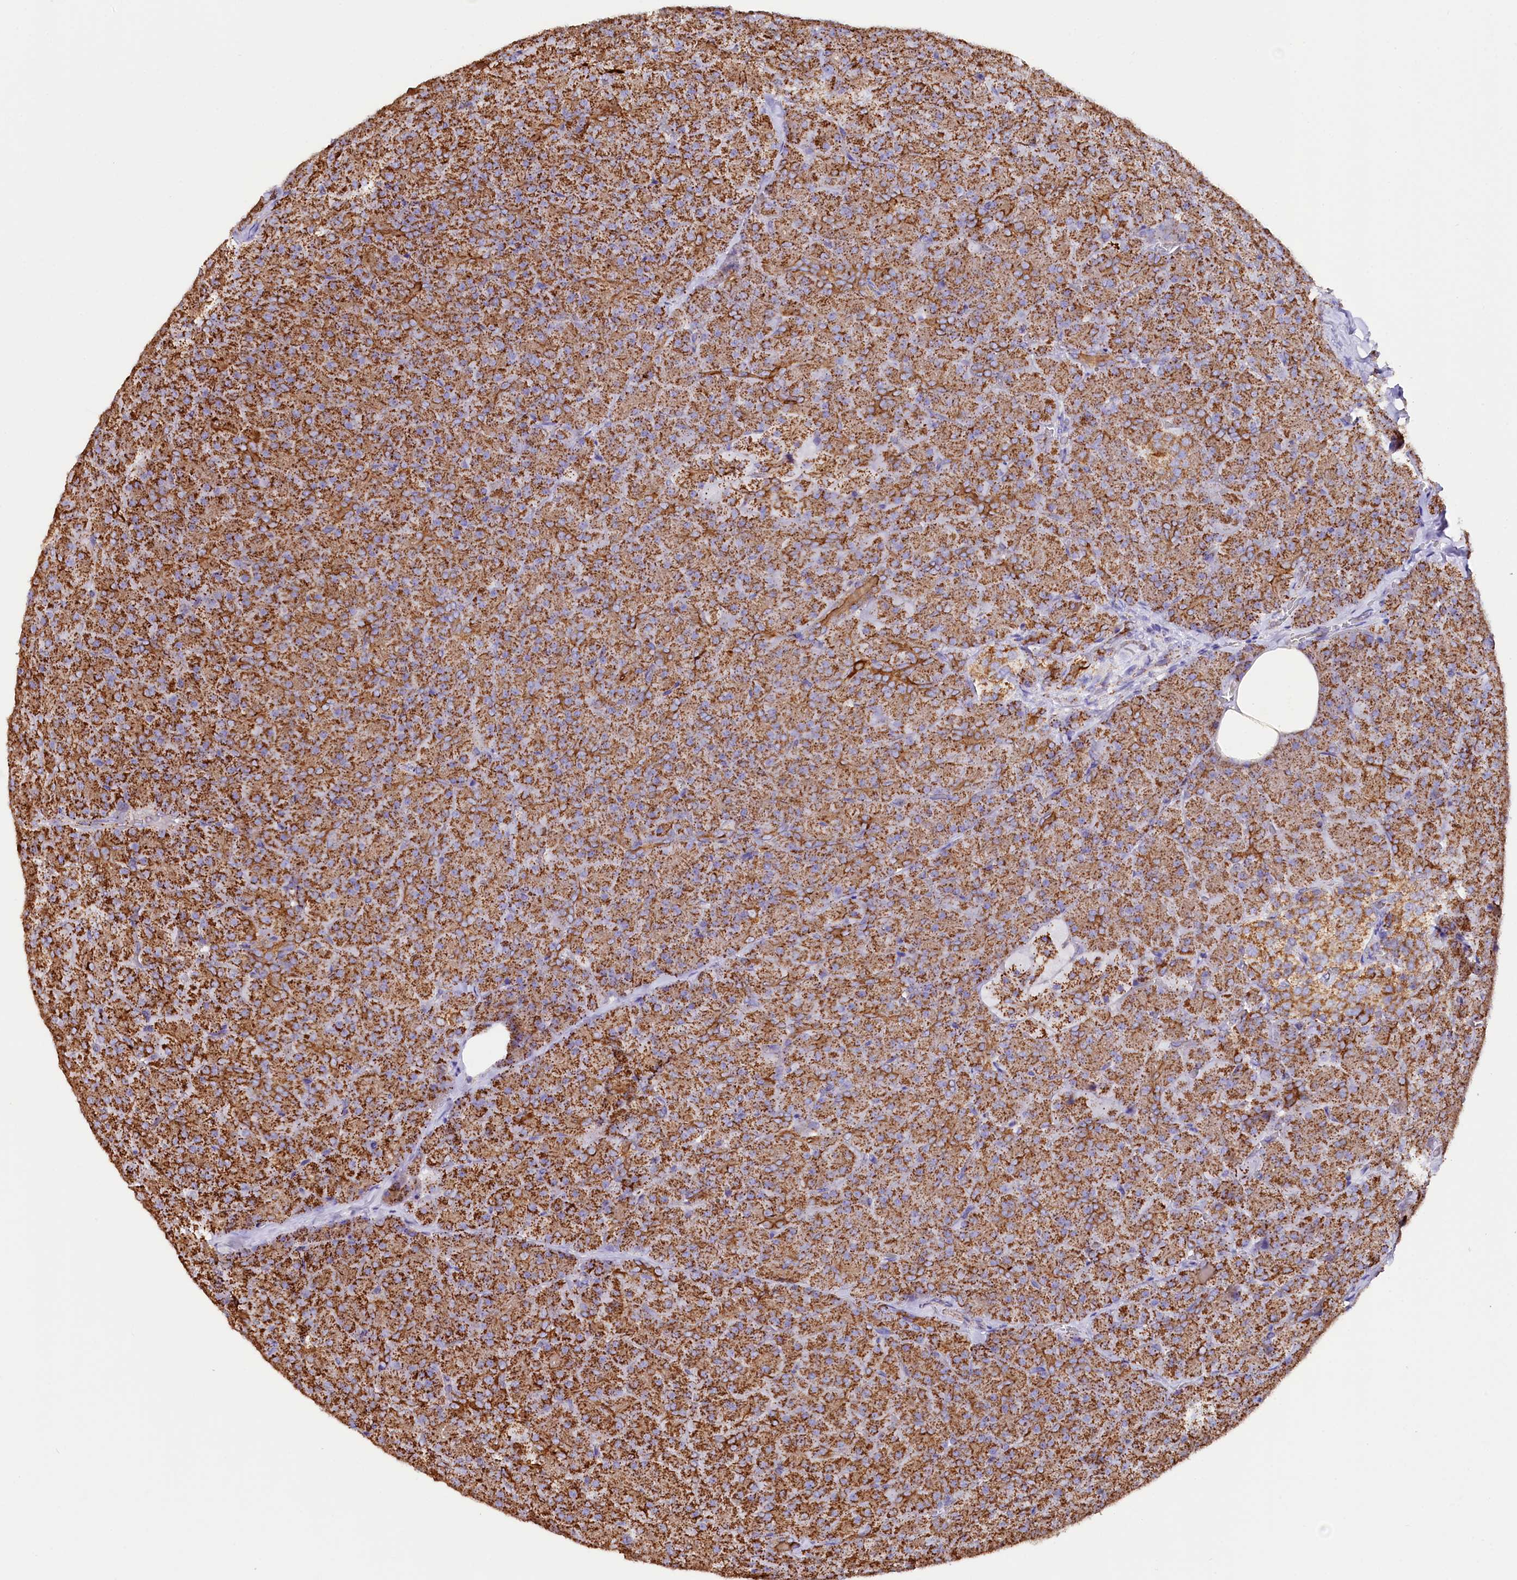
{"staining": {"intensity": "strong", "quantity": ">75%", "location": "cytoplasmic/membranous"}, "tissue": "pancreas", "cell_type": "Exocrine glandular cells", "image_type": "normal", "snomed": [{"axis": "morphology", "description": "Normal tissue, NOS"}, {"axis": "topography", "description": "Pancreas"}], "caption": "Strong cytoplasmic/membranous positivity for a protein is appreciated in about >75% of exocrine glandular cells of benign pancreas using IHC.", "gene": "APLP2", "patient": {"sex": "male", "age": 36}}